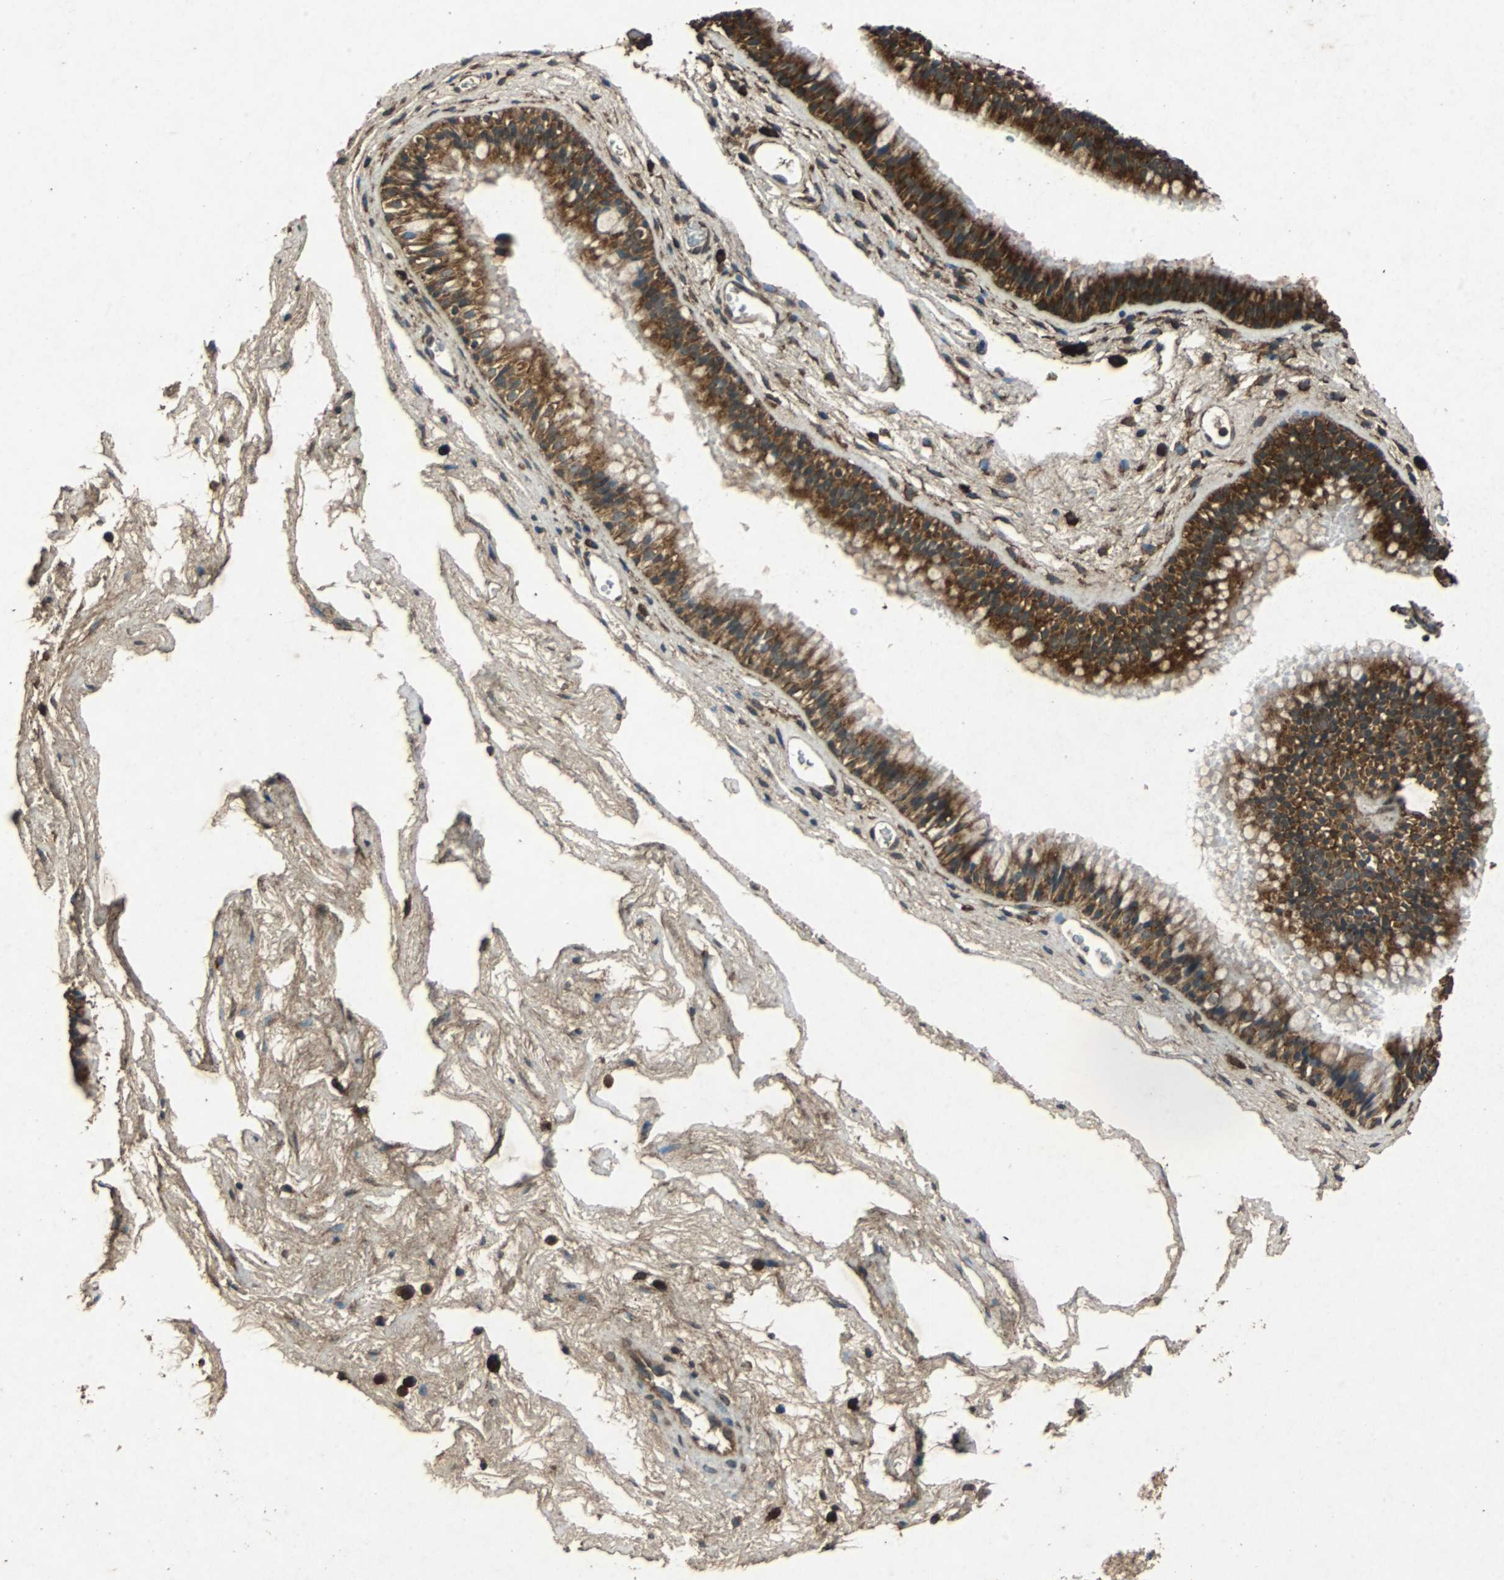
{"staining": {"intensity": "strong", "quantity": ">75%", "location": "cytoplasmic/membranous"}, "tissue": "nasopharynx", "cell_type": "Respiratory epithelial cells", "image_type": "normal", "snomed": [{"axis": "morphology", "description": "Normal tissue, NOS"}, {"axis": "morphology", "description": "Inflammation, NOS"}, {"axis": "topography", "description": "Nasopharynx"}], "caption": "Respiratory epithelial cells display high levels of strong cytoplasmic/membranous positivity in approximately >75% of cells in unremarkable human nasopharynx.", "gene": "NAA10", "patient": {"sex": "male", "age": 48}}